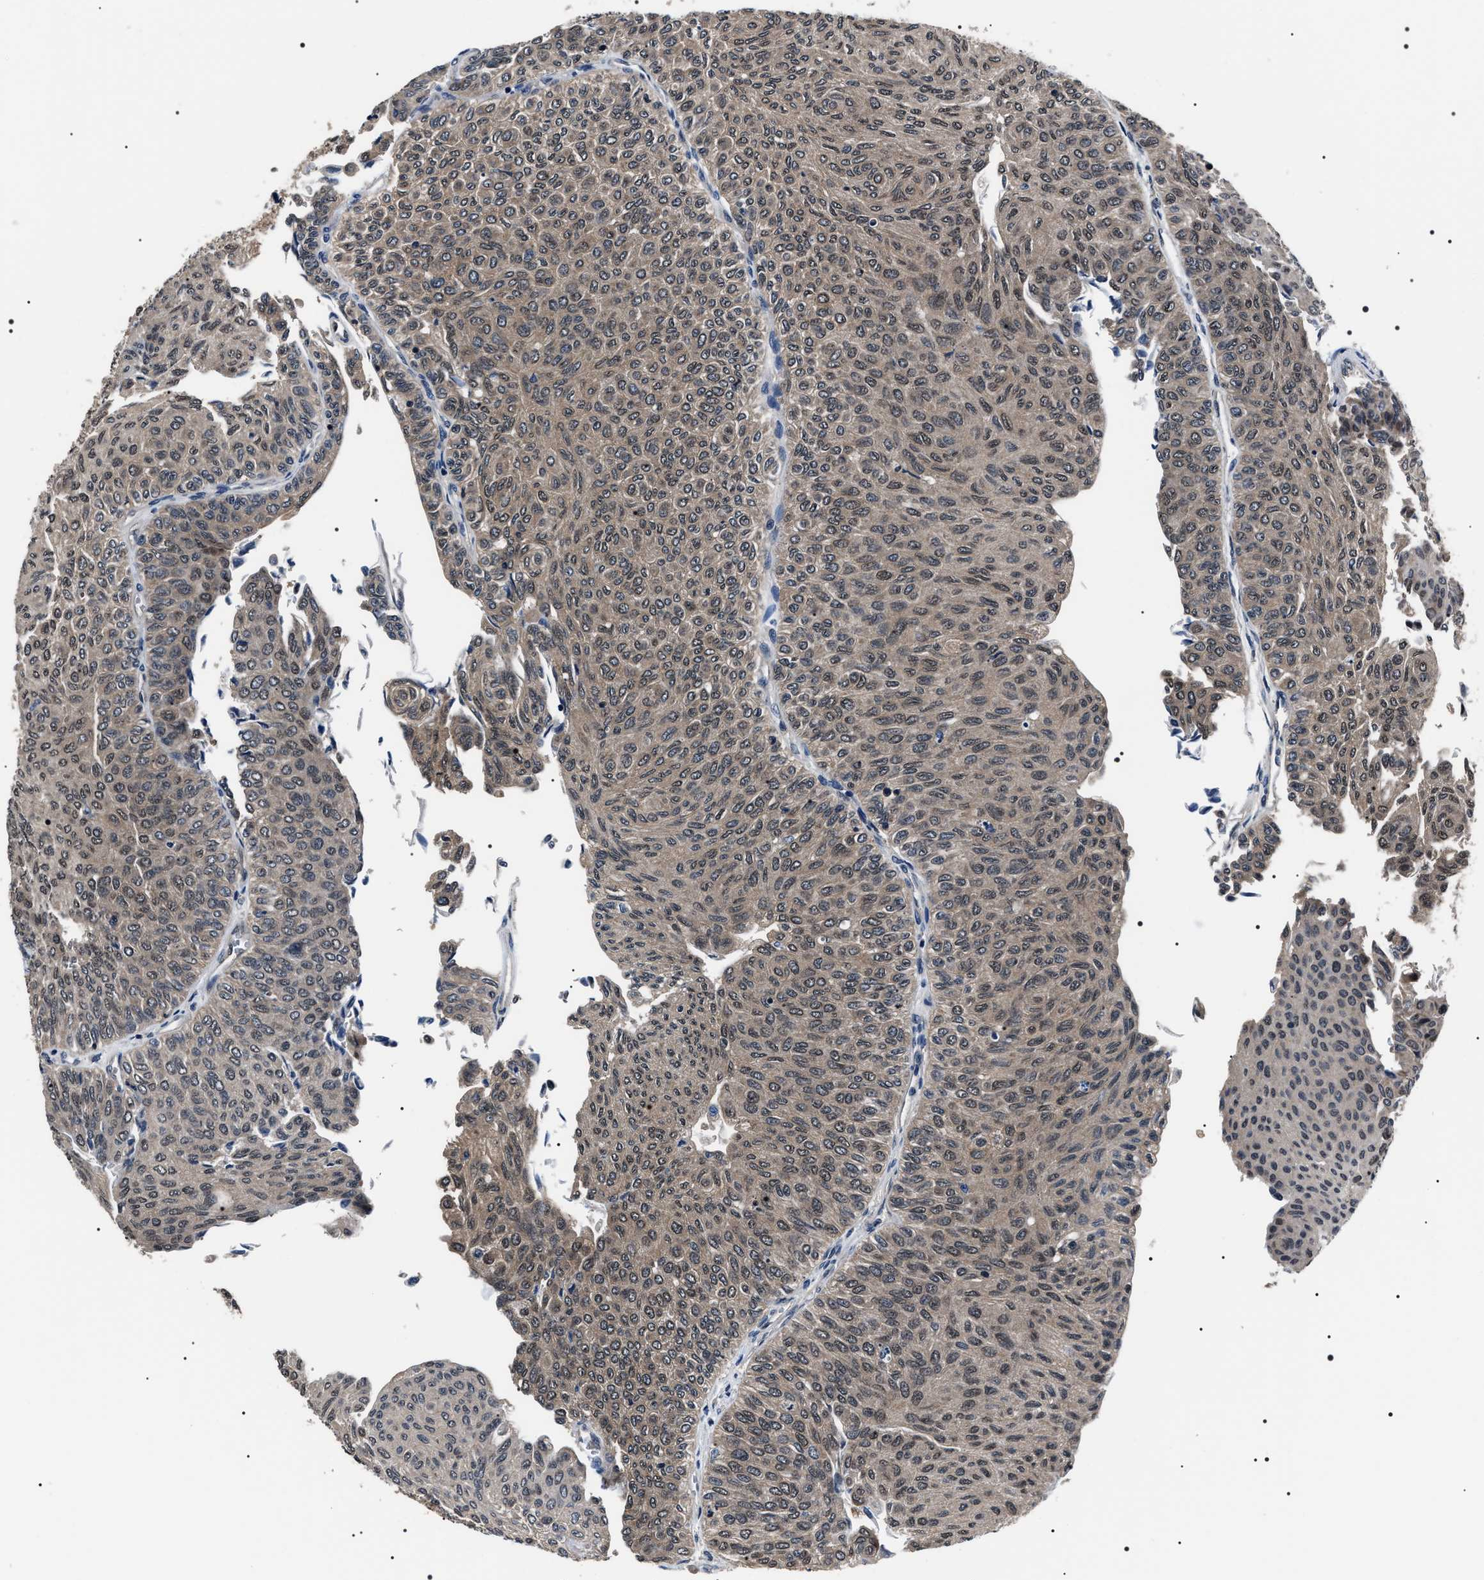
{"staining": {"intensity": "weak", "quantity": ">75%", "location": "cytoplasmic/membranous,nuclear"}, "tissue": "urothelial cancer", "cell_type": "Tumor cells", "image_type": "cancer", "snomed": [{"axis": "morphology", "description": "Urothelial carcinoma, Low grade"}, {"axis": "topography", "description": "Urinary bladder"}], "caption": "A brown stain highlights weak cytoplasmic/membranous and nuclear positivity of a protein in low-grade urothelial carcinoma tumor cells.", "gene": "SIPA1", "patient": {"sex": "male", "age": 78}}